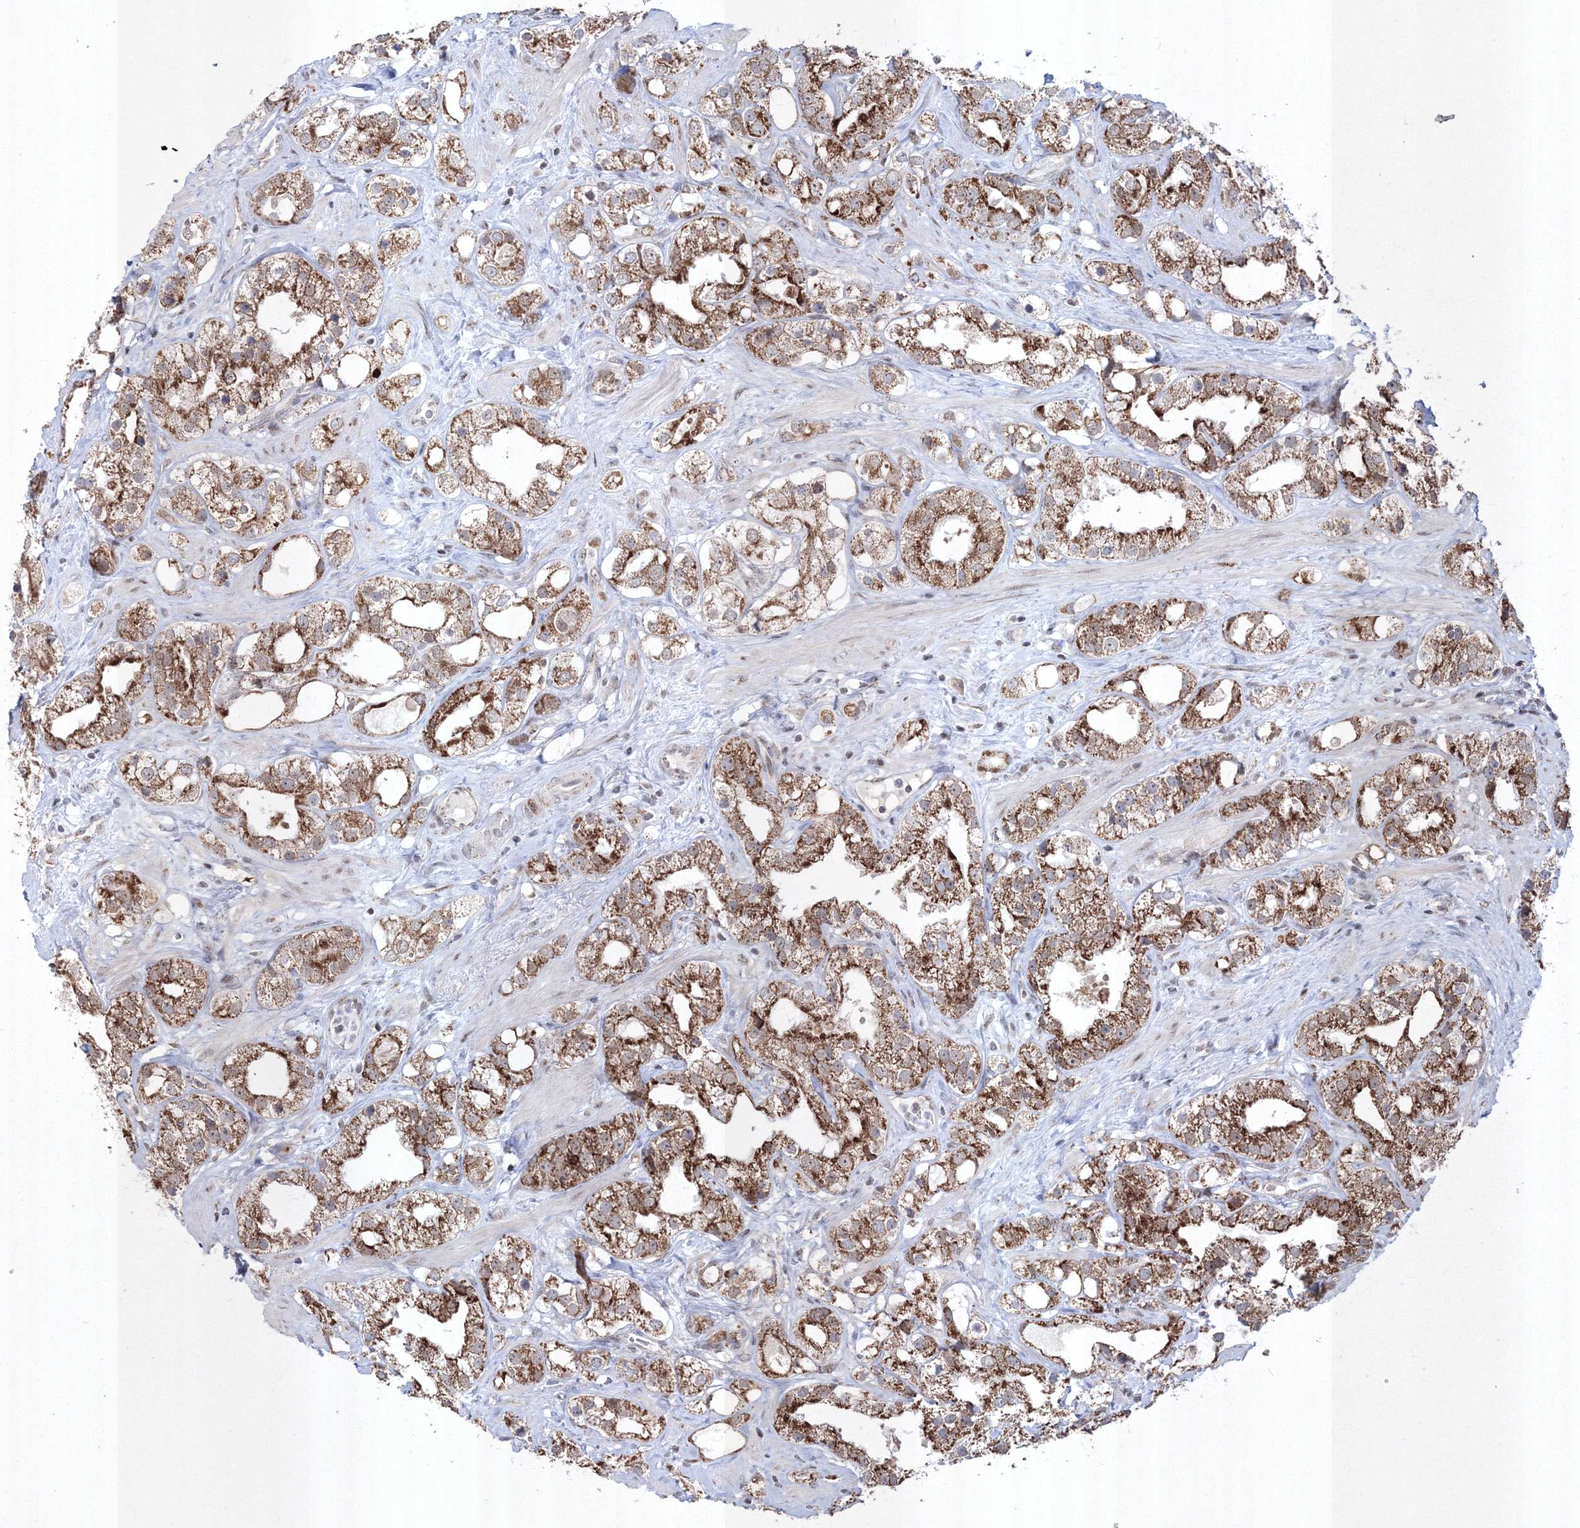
{"staining": {"intensity": "strong", "quantity": ">75%", "location": "cytoplasmic/membranous,nuclear"}, "tissue": "prostate cancer", "cell_type": "Tumor cells", "image_type": "cancer", "snomed": [{"axis": "morphology", "description": "Adenocarcinoma, NOS"}, {"axis": "topography", "description": "Prostate"}], "caption": "IHC histopathology image of neoplastic tissue: adenocarcinoma (prostate) stained using IHC shows high levels of strong protein expression localized specifically in the cytoplasmic/membranous and nuclear of tumor cells, appearing as a cytoplasmic/membranous and nuclear brown color.", "gene": "GRSF1", "patient": {"sex": "male", "age": 79}}